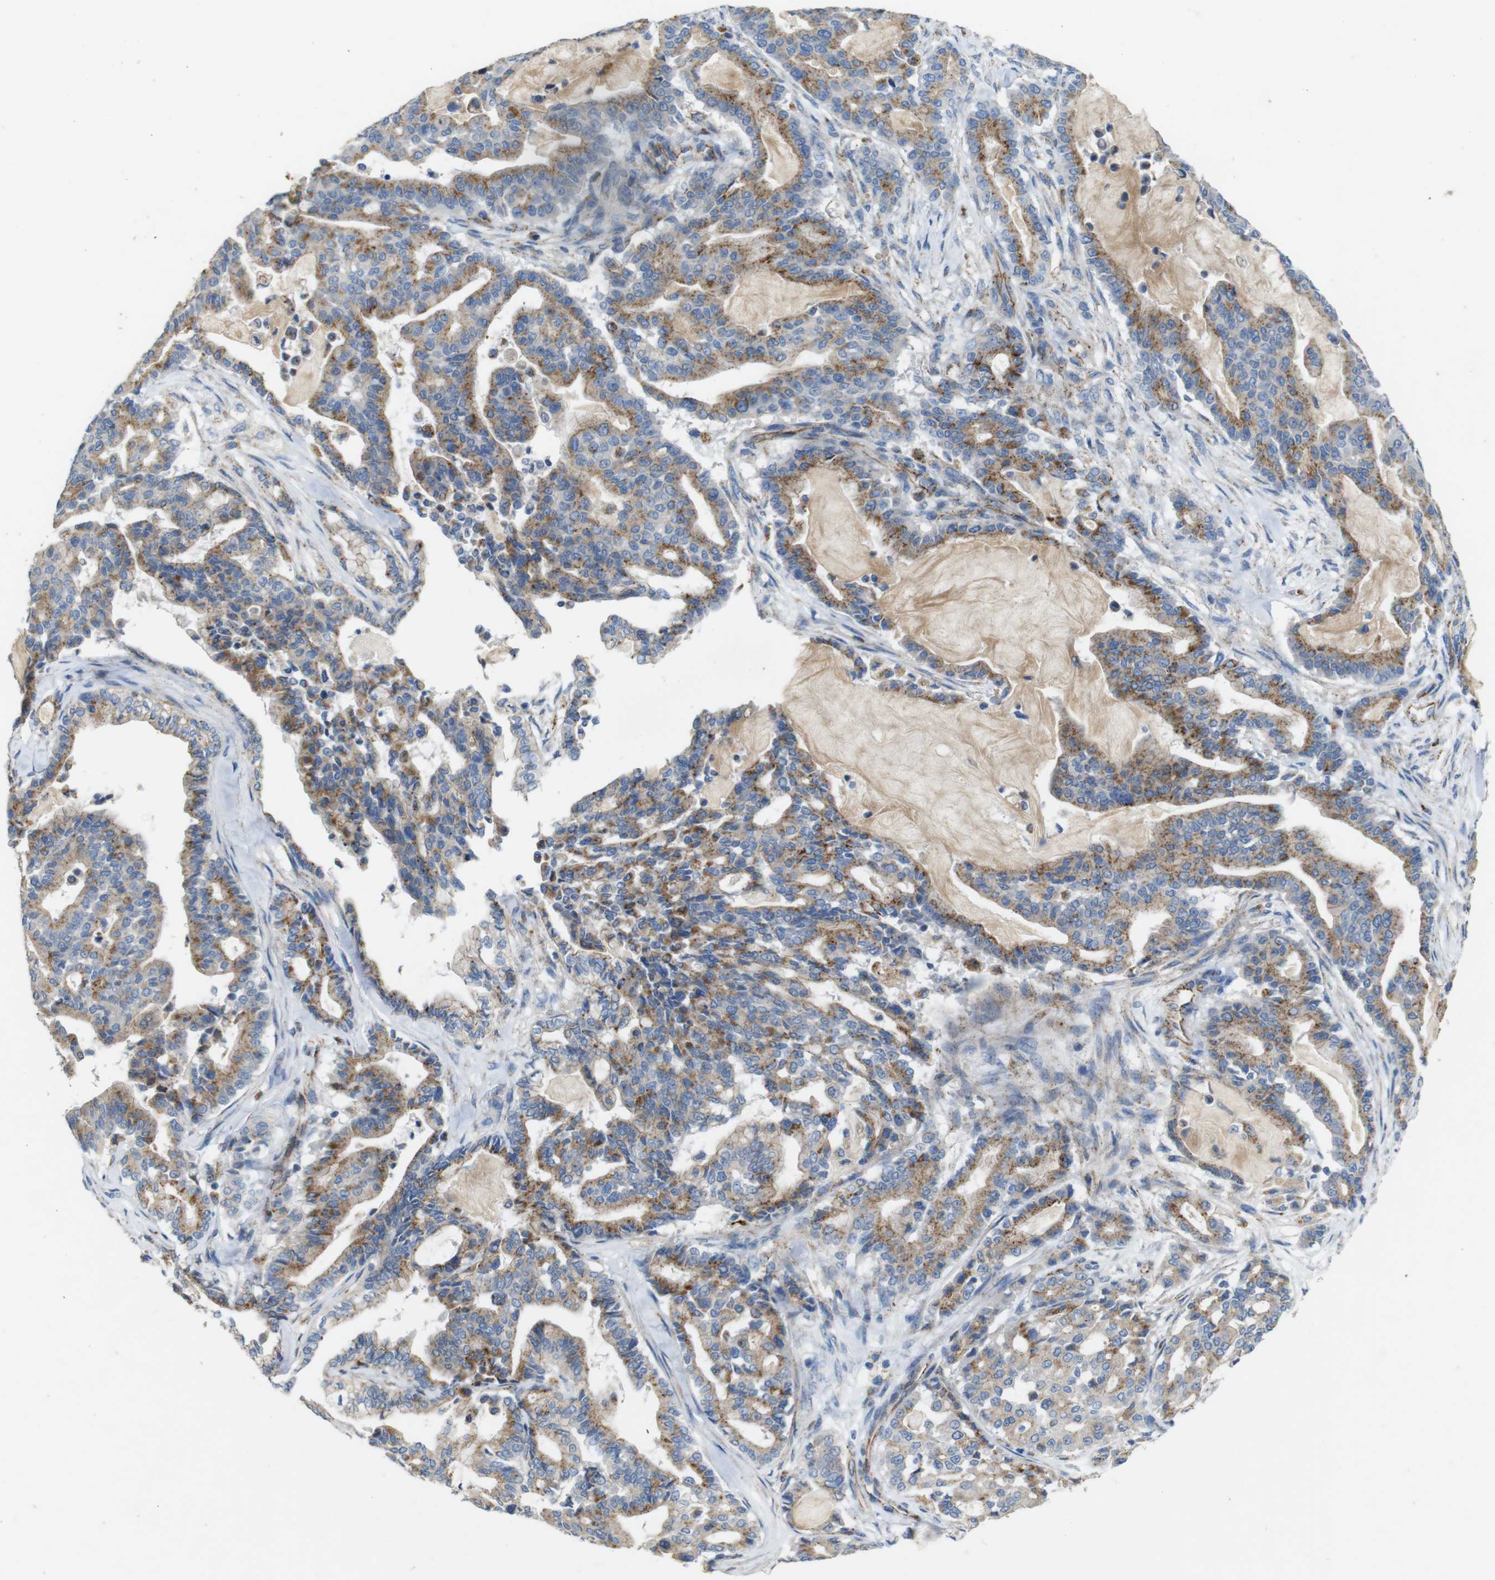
{"staining": {"intensity": "moderate", "quantity": ">75%", "location": "cytoplasmic/membranous"}, "tissue": "pancreatic cancer", "cell_type": "Tumor cells", "image_type": "cancer", "snomed": [{"axis": "morphology", "description": "Adenocarcinoma, NOS"}, {"axis": "topography", "description": "Pancreas"}], "caption": "Adenocarcinoma (pancreatic) stained with immunohistochemistry (IHC) displays moderate cytoplasmic/membranous positivity in approximately >75% of tumor cells. (DAB (3,3'-diaminobenzidine) IHC, brown staining for protein, blue staining for nuclei).", "gene": "NHLRC3", "patient": {"sex": "male", "age": 63}}